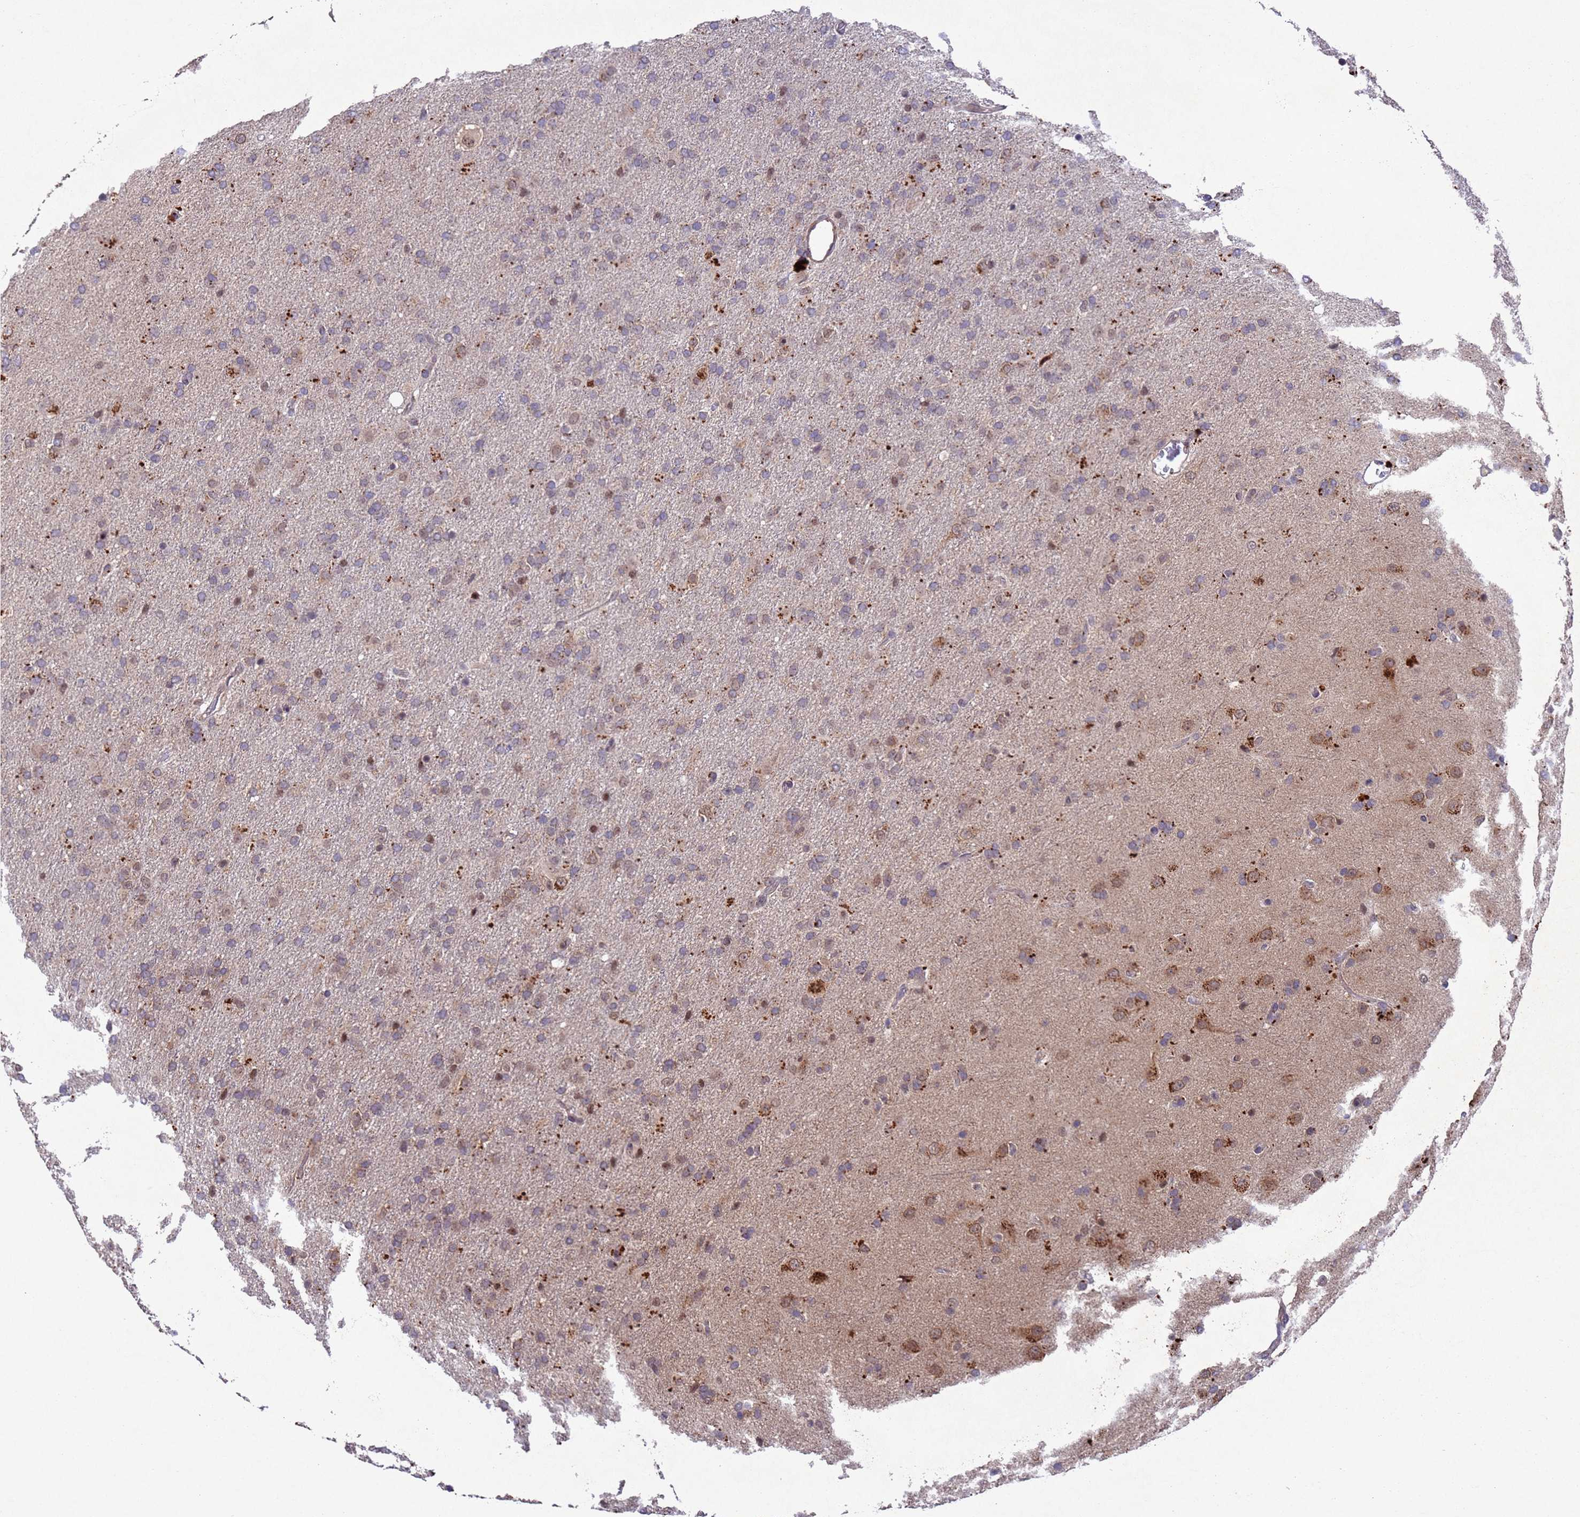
{"staining": {"intensity": "weak", "quantity": "<25%", "location": "cytoplasmic/membranous"}, "tissue": "glioma", "cell_type": "Tumor cells", "image_type": "cancer", "snomed": [{"axis": "morphology", "description": "Glioma, malignant, Low grade"}, {"axis": "topography", "description": "Brain"}], "caption": "A histopathology image of malignant glioma (low-grade) stained for a protein demonstrates no brown staining in tumor cells.", "gene": "TBK1", "patient": {"sex": "male", "age": 65}}